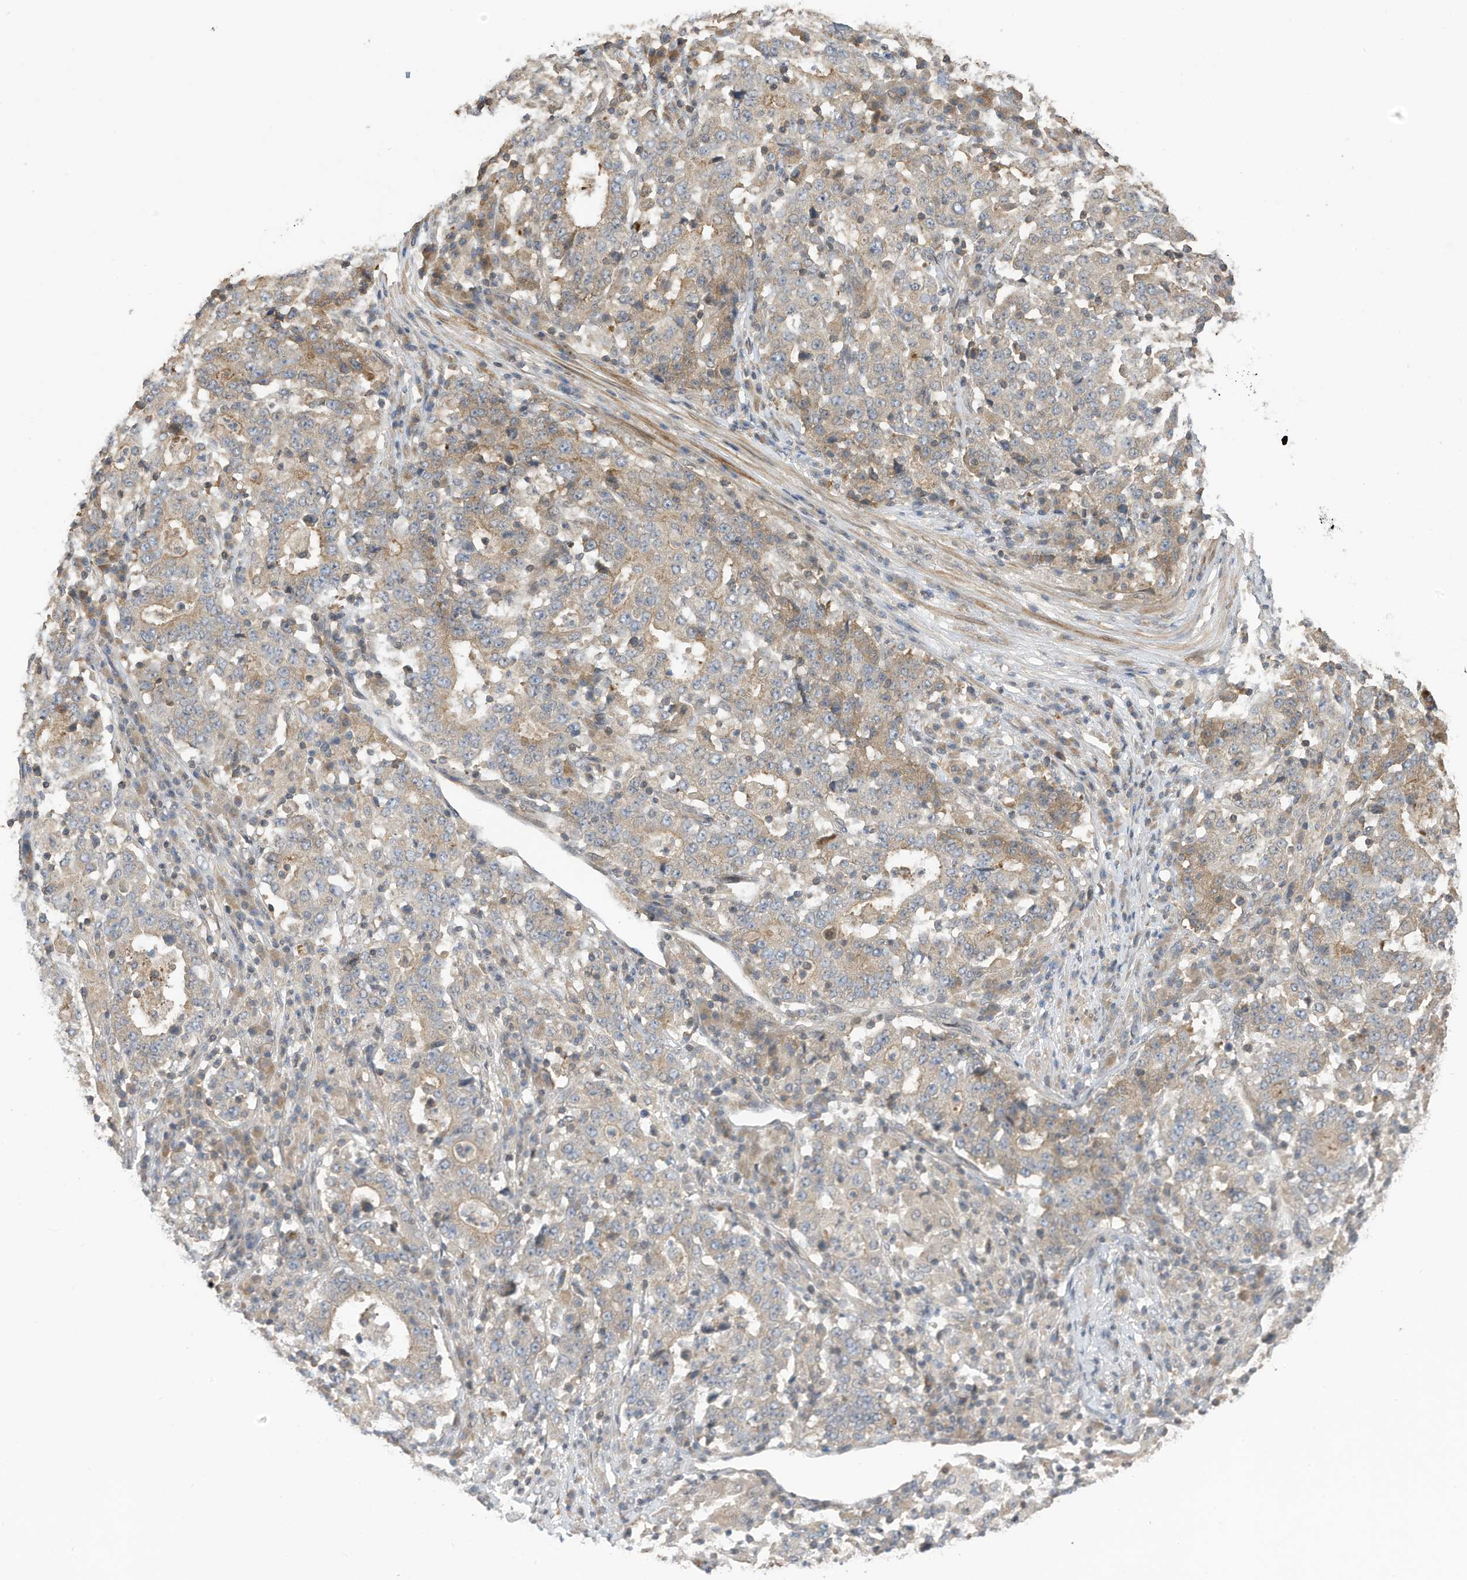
{"staining": {"intensity": "weak", "quantity": "25%-75%", "location": "cytoplasmic/membranous"}, "tissue": "stomach cancer", "cell_type": "Tumor cells", "image_type": "cancer", "snomed": [{"axis": "morphology", "description": "Adenocarcinoma, NOS"}, {"axis": "topography", "description": "Stomach"}], "caption": "Immunohistochemistry of human stomach cancer (adenocarcinoma) reveals low levels of weak cytoplasmic/membranous positivity in approximately 25%-75% of tumor cells. The staining was performed using DAB to visualize the protein expression in brown, while the nuclei were stained in blue with hematoxylin (Magnification: 20x).", "gene": "REC8", "patient": {"sex": "male", "age": 59}}